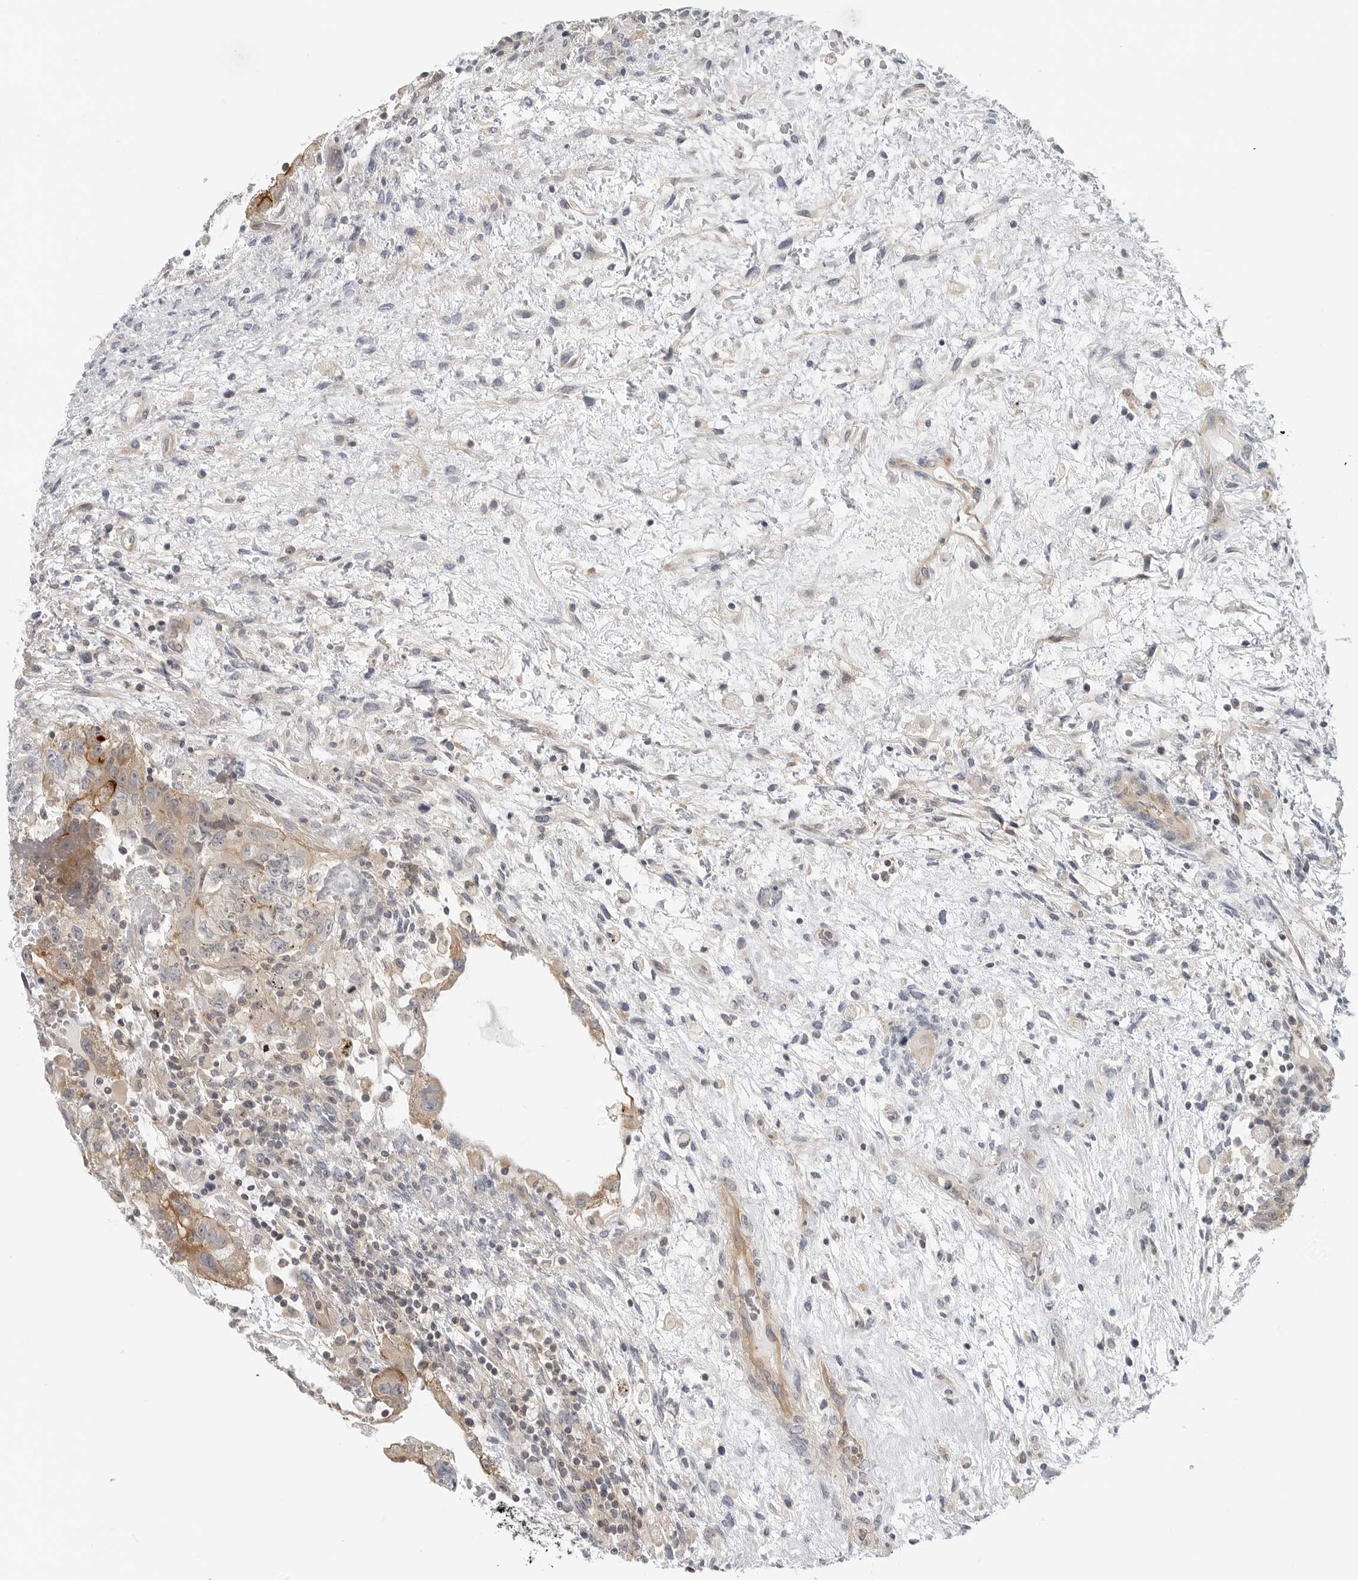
{"staining": {"intensity": "moderate", "quantity": "<25%", "location": "cytoplasmic/membranous"}, "tissue": "testis cancer", "cell_type": "Tumor cells", "image_type": "cancer", "snomed": [{"axis": "morphology", "description": "Carcinoma, Embryonal, NOS"}, {"axis": "topography", "description": "Testis"}], "caption": "Testis embryonal carcinoma stained for a protein displays moderate cytoplasmic/membranous positivity in tumor cells.", "gene": "STXBP3", "patient": {"sex": "male", "age": 36}}